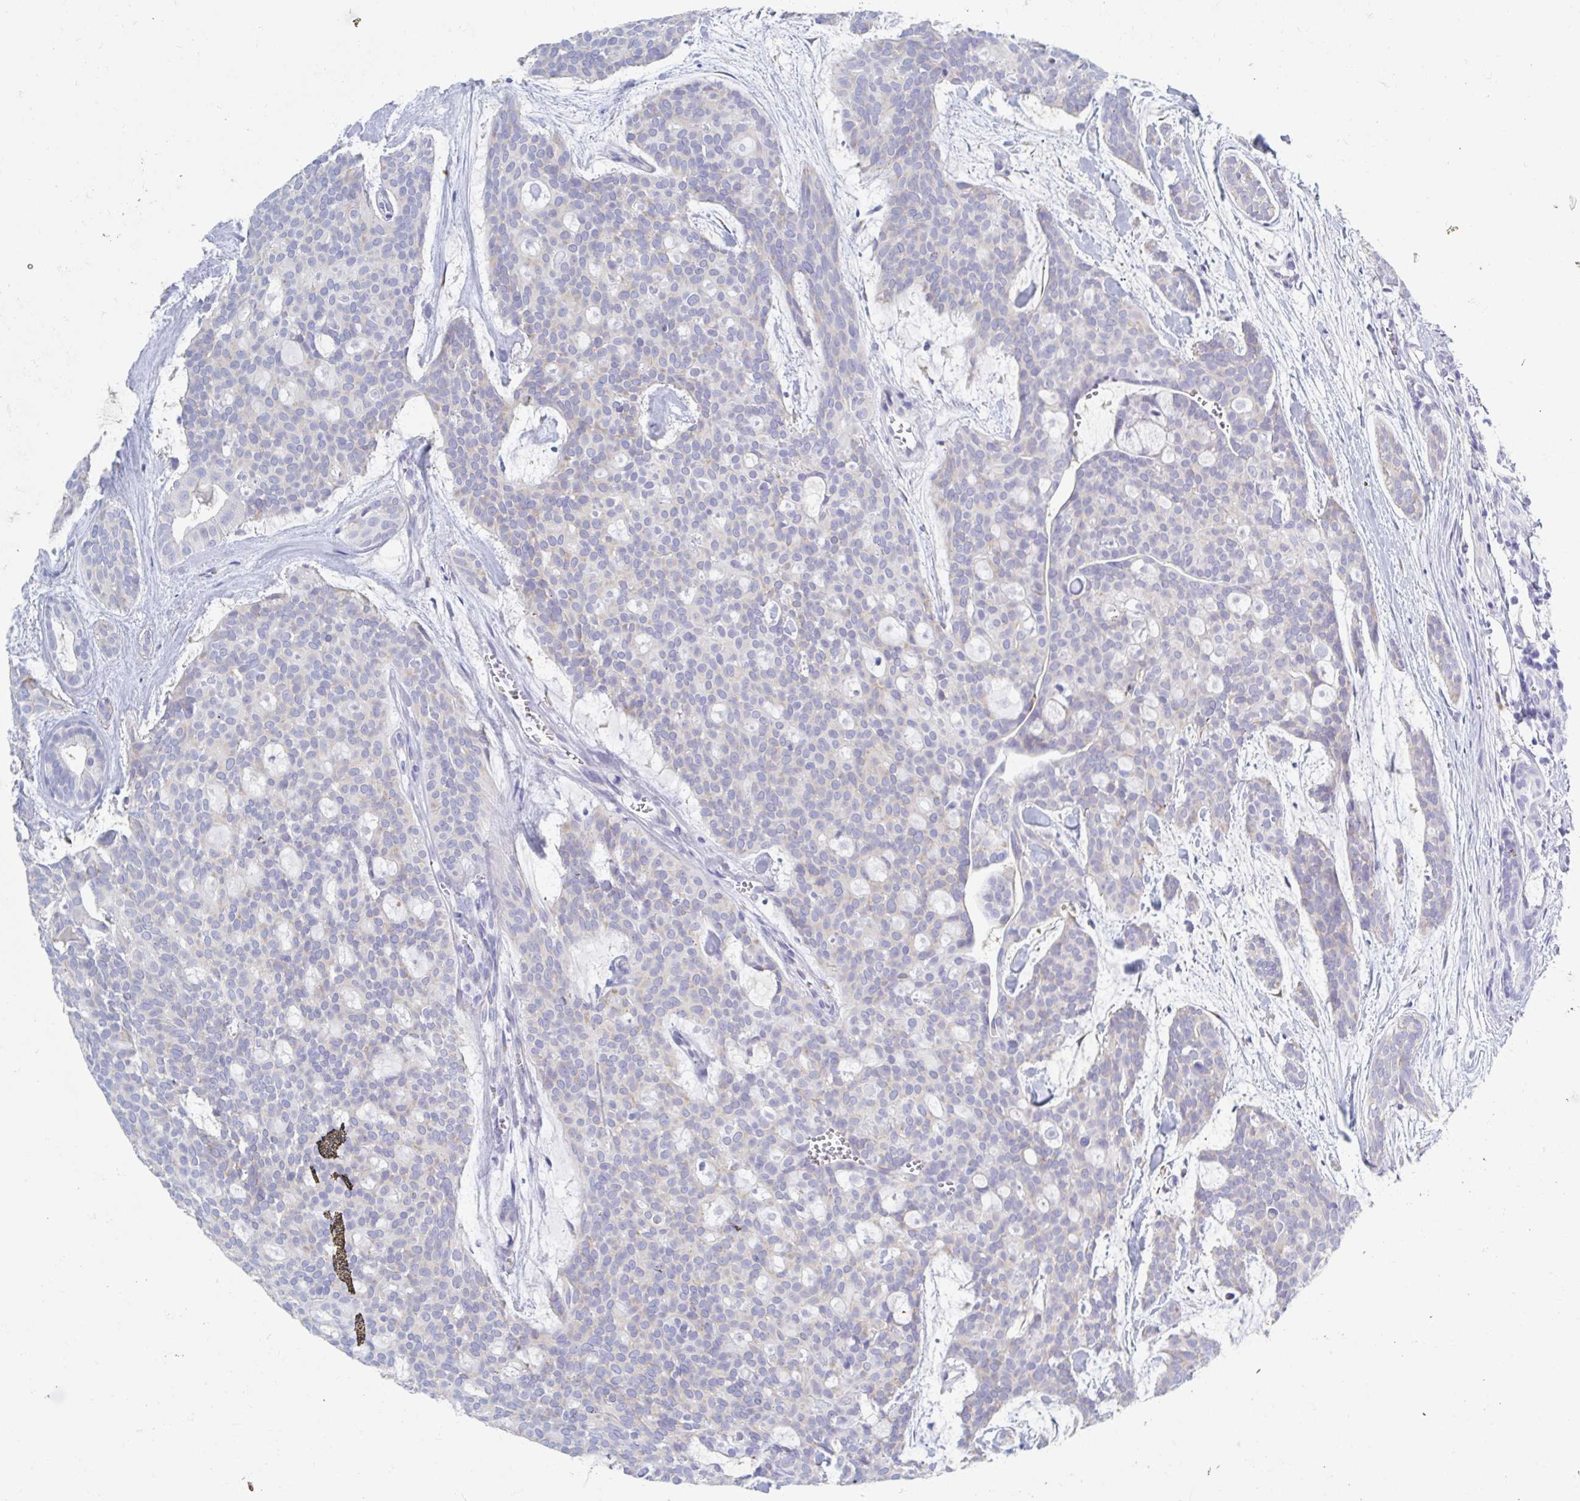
{"staining": {"intensity": "negative", "quantity": "none", "location": "none"}, "tissue": "head and neck cancer", "cell_type": "Tumor cells", "image_type": "cancer", "snomed": [{"axis": "morphology", "description": "Adenocarcinoma, NOS"}, {"axis": "topography", "description": "Head-Neck"}], "caption": "High power microscopy histopathology image of an immunohistochemistry photomicrograph of head and neck cancer, revealing no significant staining in tumor cells.", "gene": "MYLK2", "patient": {"sex": "male", "age": 66}}